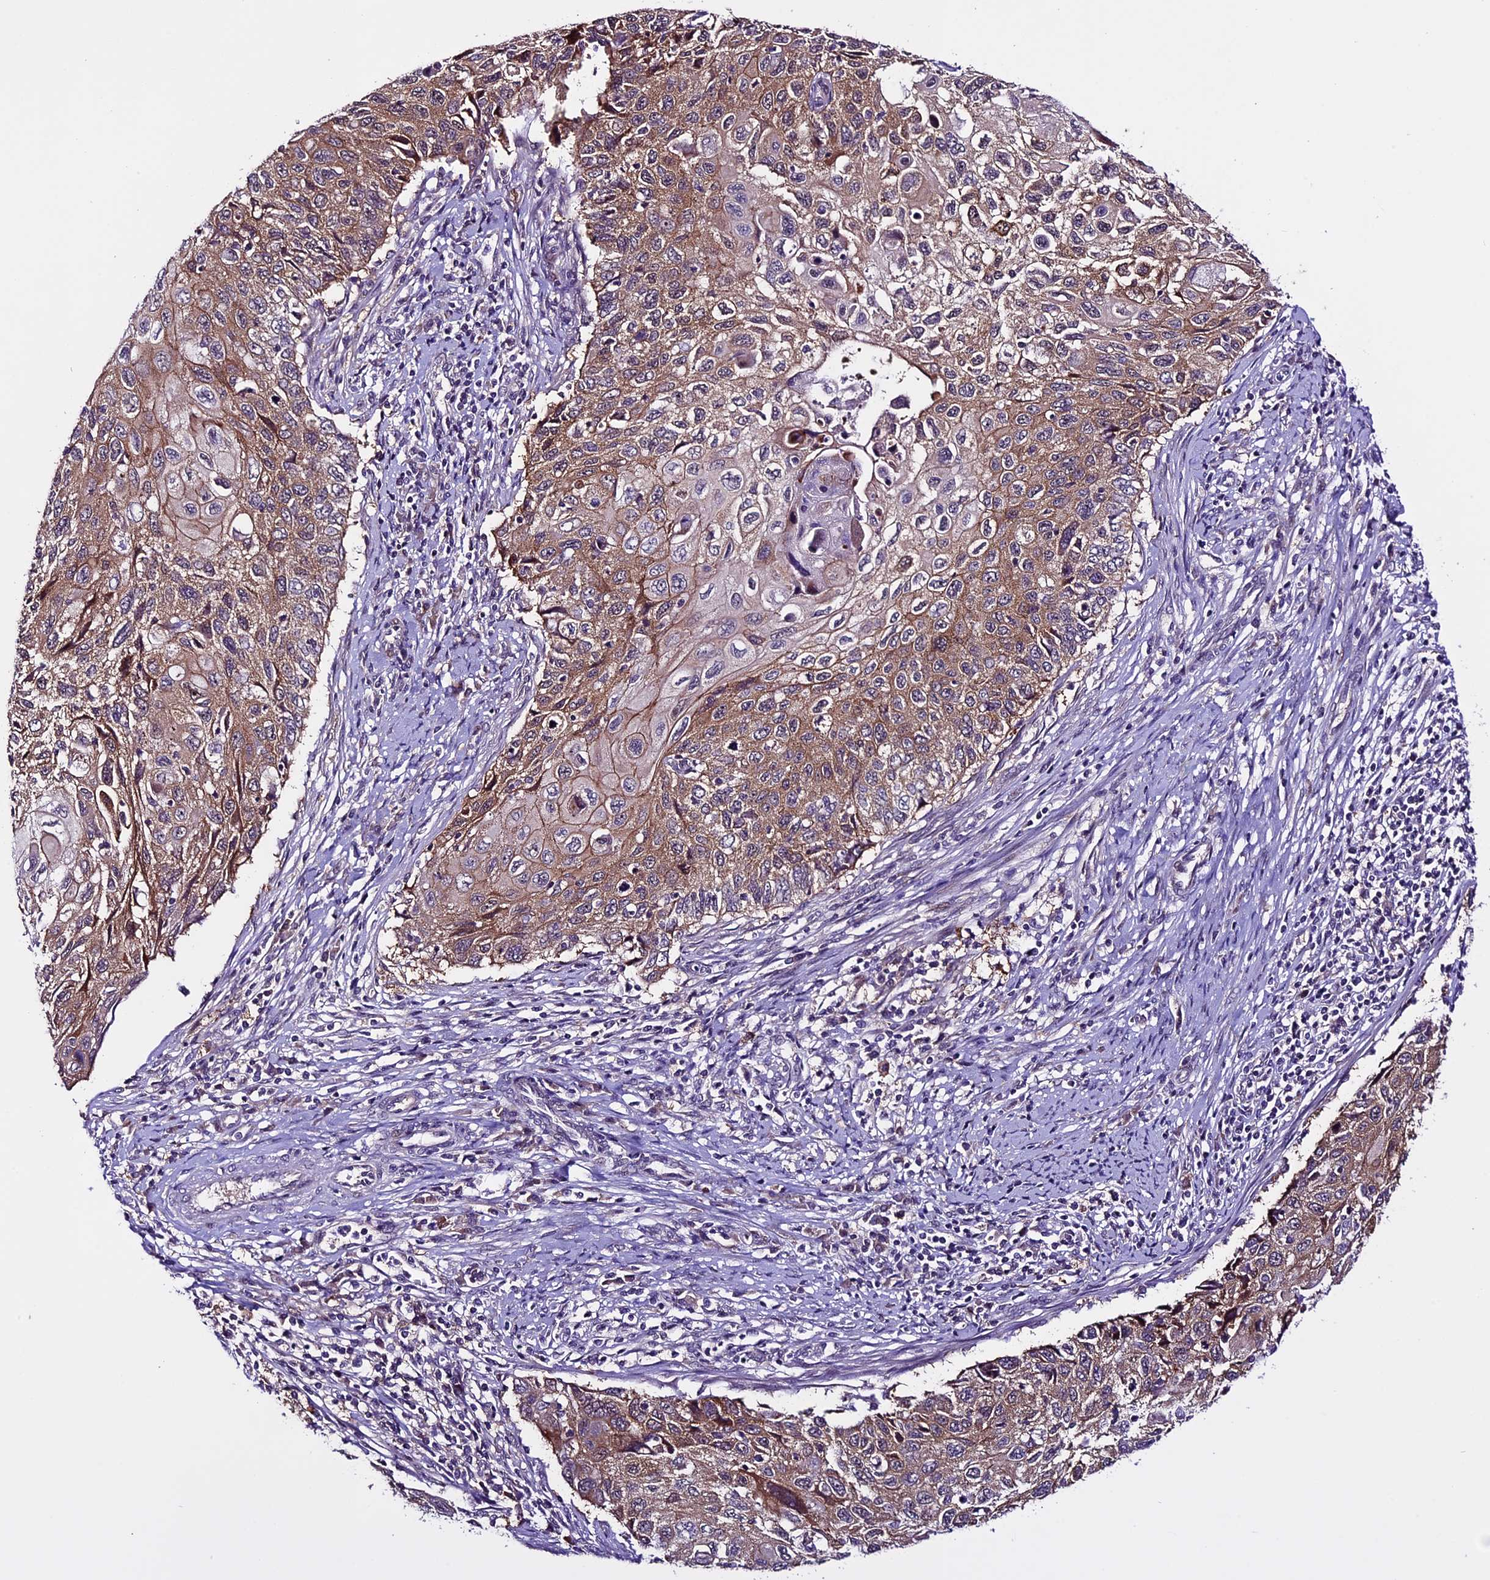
{"staining": {"intensity": "moderate", "quantity": ">75%", "location": "cytoplasmic/membranous"}, "tissue": "cervical cancer", "cell_type": "Tumor cells", "image_type": "cancer", "snomed": [{"axis": "morphology", "description": "Squamous cell carcinoma, NOS"}, {"axis": "topography", "description": "Cervix"}], "caption": "About >75% of tumor cells in human squamous cell carcinoma (cervical) demonstrate moderate cytoplasmic/membranous protein staining as visualized by brown immunohistochemical staining.", "gene": "XKR7", "patient": {"sex": "female", "age": 70}}